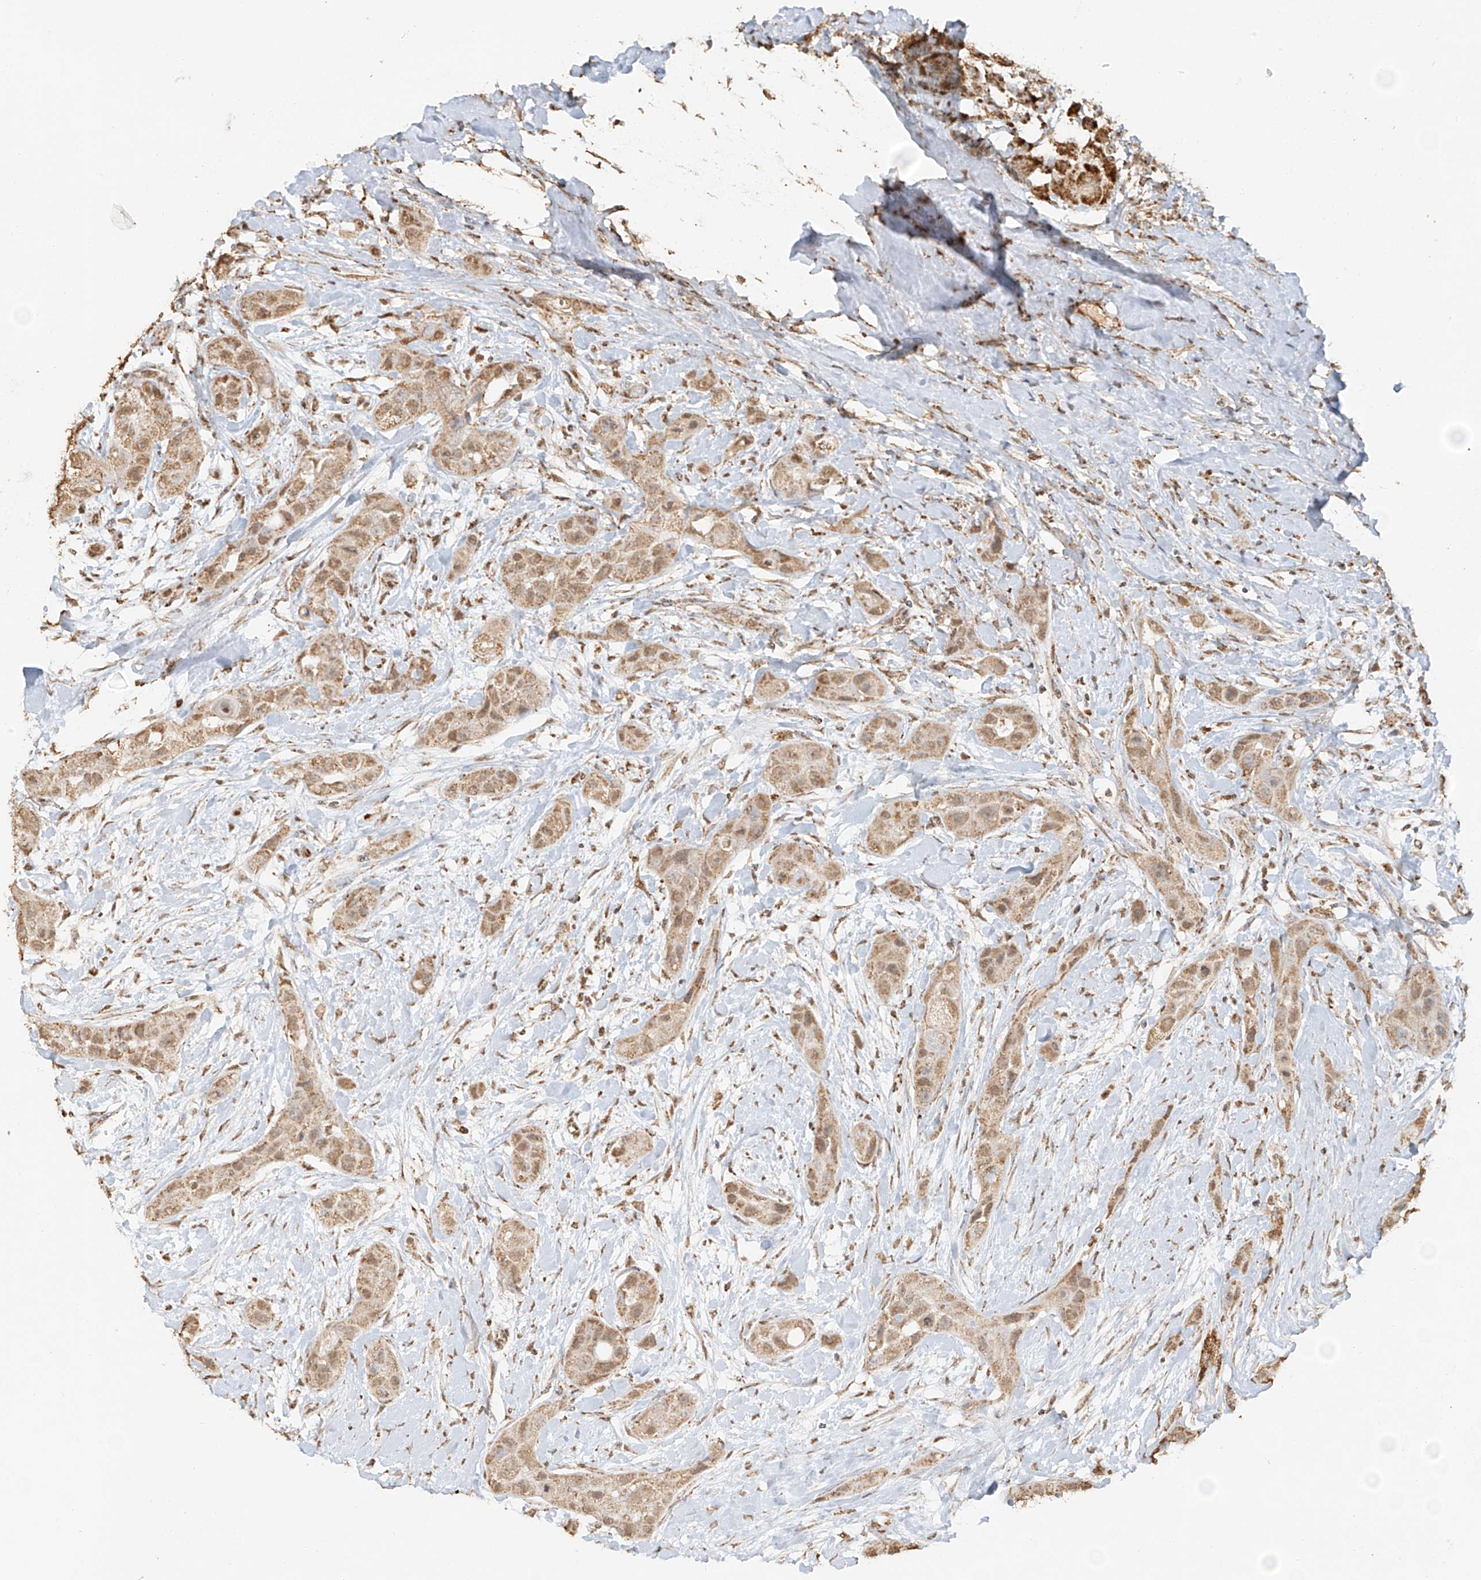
{"staining": {"intensity": "moderate", "quantity": ">75%", "location": "cytoplasmic/membranous"}, "tissue": "head and neck cancer", "cell_type": "Tumor cells", "image_type": "cancer", "snomed": [{"axis": "morphology", "description": "Normal tissue, NOS"}, {"axis": "morphology", "description": "Squamous cell carcinoma, NOS"}, {"axis": "topography", "description": "Skeletal muscle"}, {"axis": "topography", "description": "Head-Neck"}], "caption": "Head and neck cancer (squamous cell carcinoma) stained with IHC displays moderate cytoplasmic/membranous staining in about >75% of tumor cells.", "gene": "MIPEP", "patient": {"sex": "male", "age": 51}}